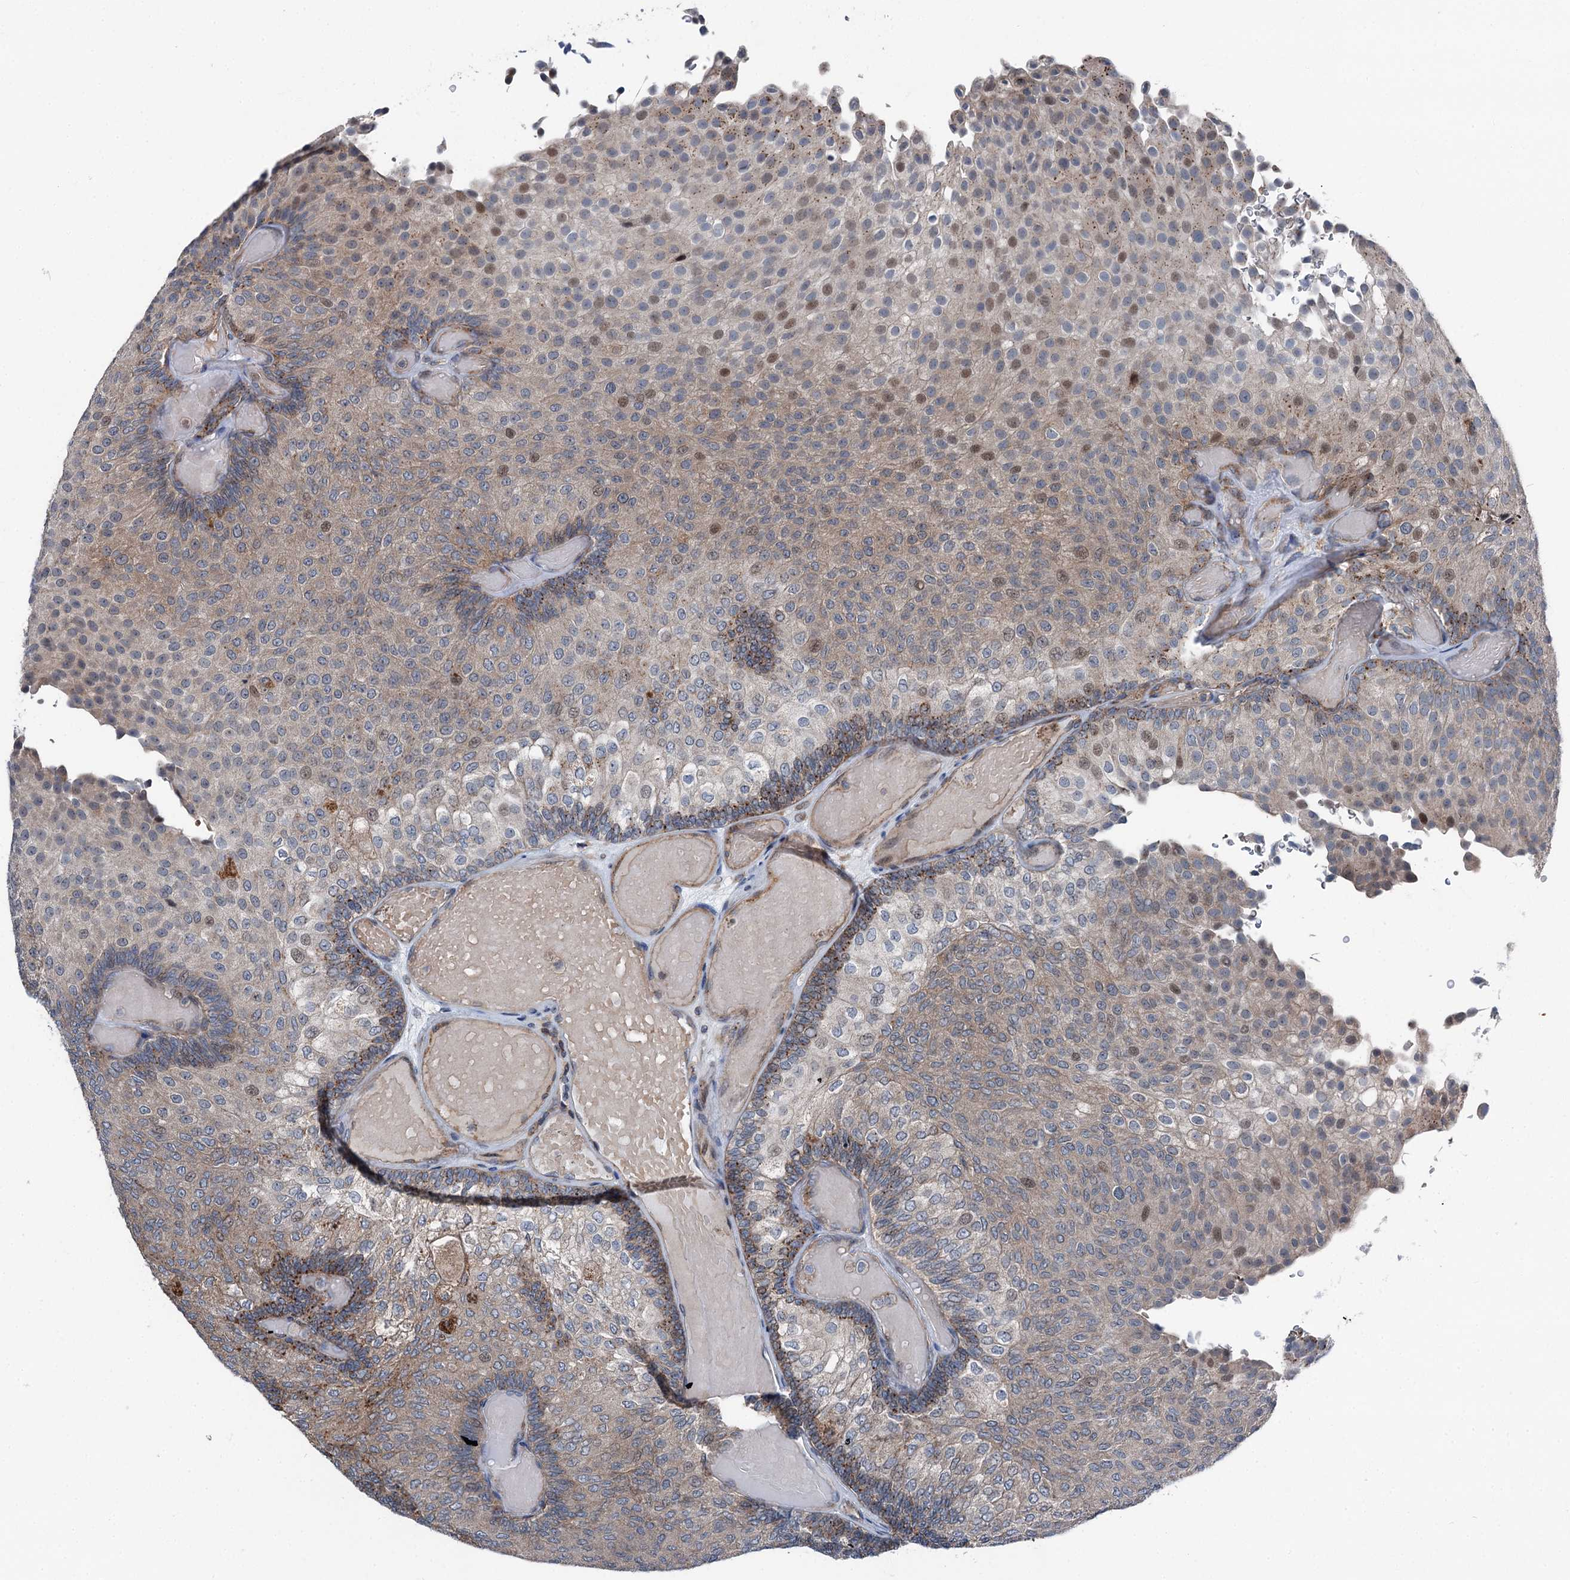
{"staining": {"intensity": "moderate", "quantity": "<25%", "location": "nuclear"}, "tissue": "urothelial cancer", "cell_type": "Tumor cells", "image_type": "cancer", "snomed": [{"axis": "morphology", "description": "Urothelial carcinoma, Low grade"}, {"axis": "topography", "description": "Urinary bladder"}], "caption": "Protein analysis of low-grade urothelial carcinoma tissue demonstrates moderate nuclear expression in about <25% of tumor cells. The protein of interest is stained brown, and the nuclei are stained in blue (DAB (3,3'-diaminobenzidine) IHC with brightfield microscopy, high magnification).", "gene": "POLR1D", "patient": {"sex": "male", "age": 78}}